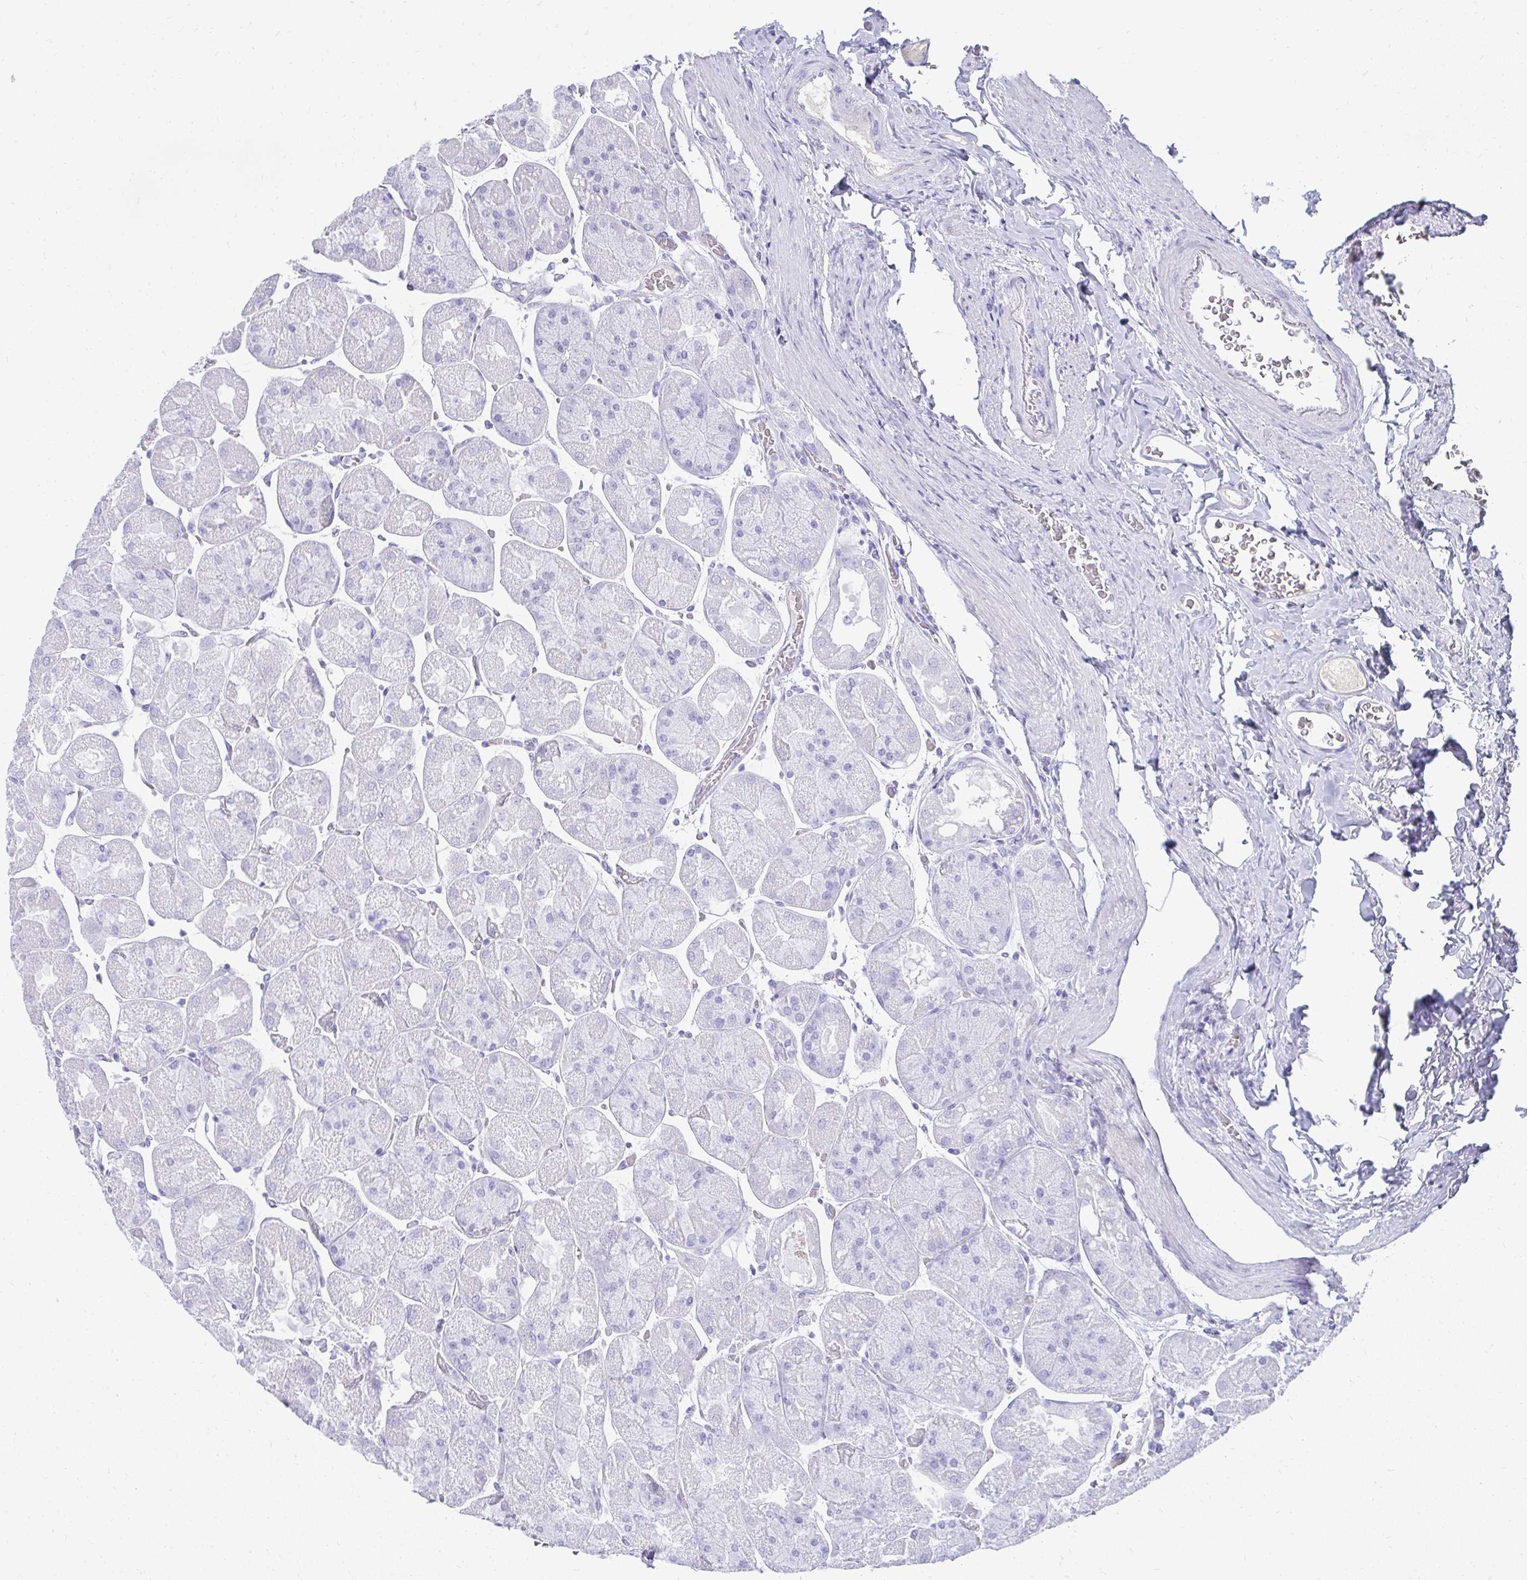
{"staining": {"intensity": "weak", "quantity": "<25%", "location": "cytoplasmic/membranous"}, "tissue": "stomach", "cell_type": "Glandular cells", "image_type": "normal", "snomed": [{"axis": "morphology", "description": "Normal tissue, NOS"}, {"axis": "topography", "description": "Stomach"}], "caption": "DAB (3,3'-diaminobenzidine) immunohistochemical staining of unremarkable stomach reveals no significant positivity in glandular cells. (DAB immunohistochemistry (IHC) with hematoxylin counter stain).", "gene": "TNNT1", "patient": {"sex": "female", "age": 61}}